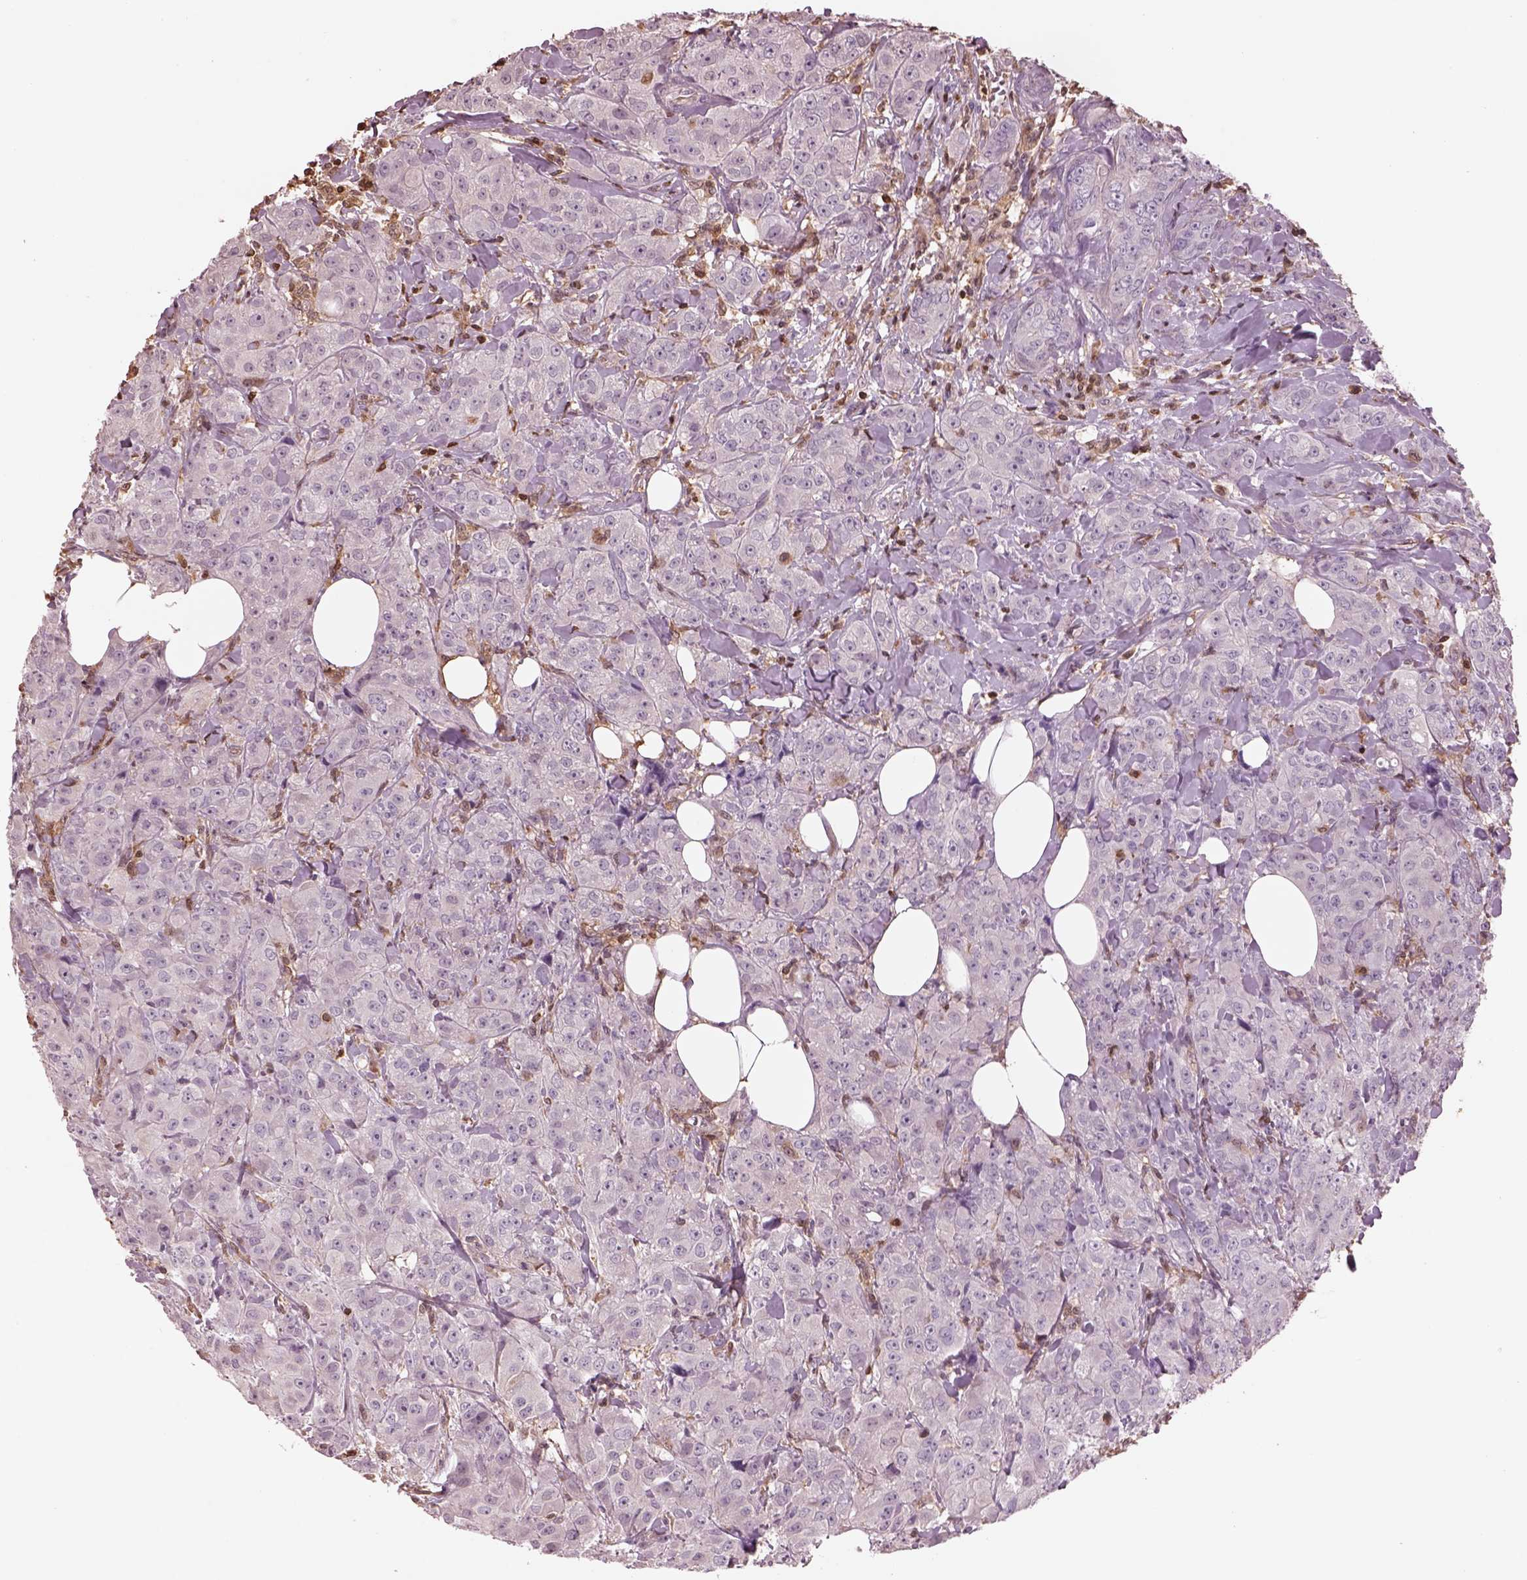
{"staining": {"intensity": "negative", "quantity": "none", "location": "none"}, "tissue": "breast cancer", "cell_type": "Tumor cells", "image_type": "cancer", "snomed": [{"axis": "morphology", "description": "Duct carcinoma"}, {"axis": "topography", "description": "Breast"}], "caption": "Immunohistochemistry (IHC) of human breast invasive ductal carcinoma displays no expression in tumor cells.", "gene": "IL31RA", "patient": {"sex": "female", "age": 43}}